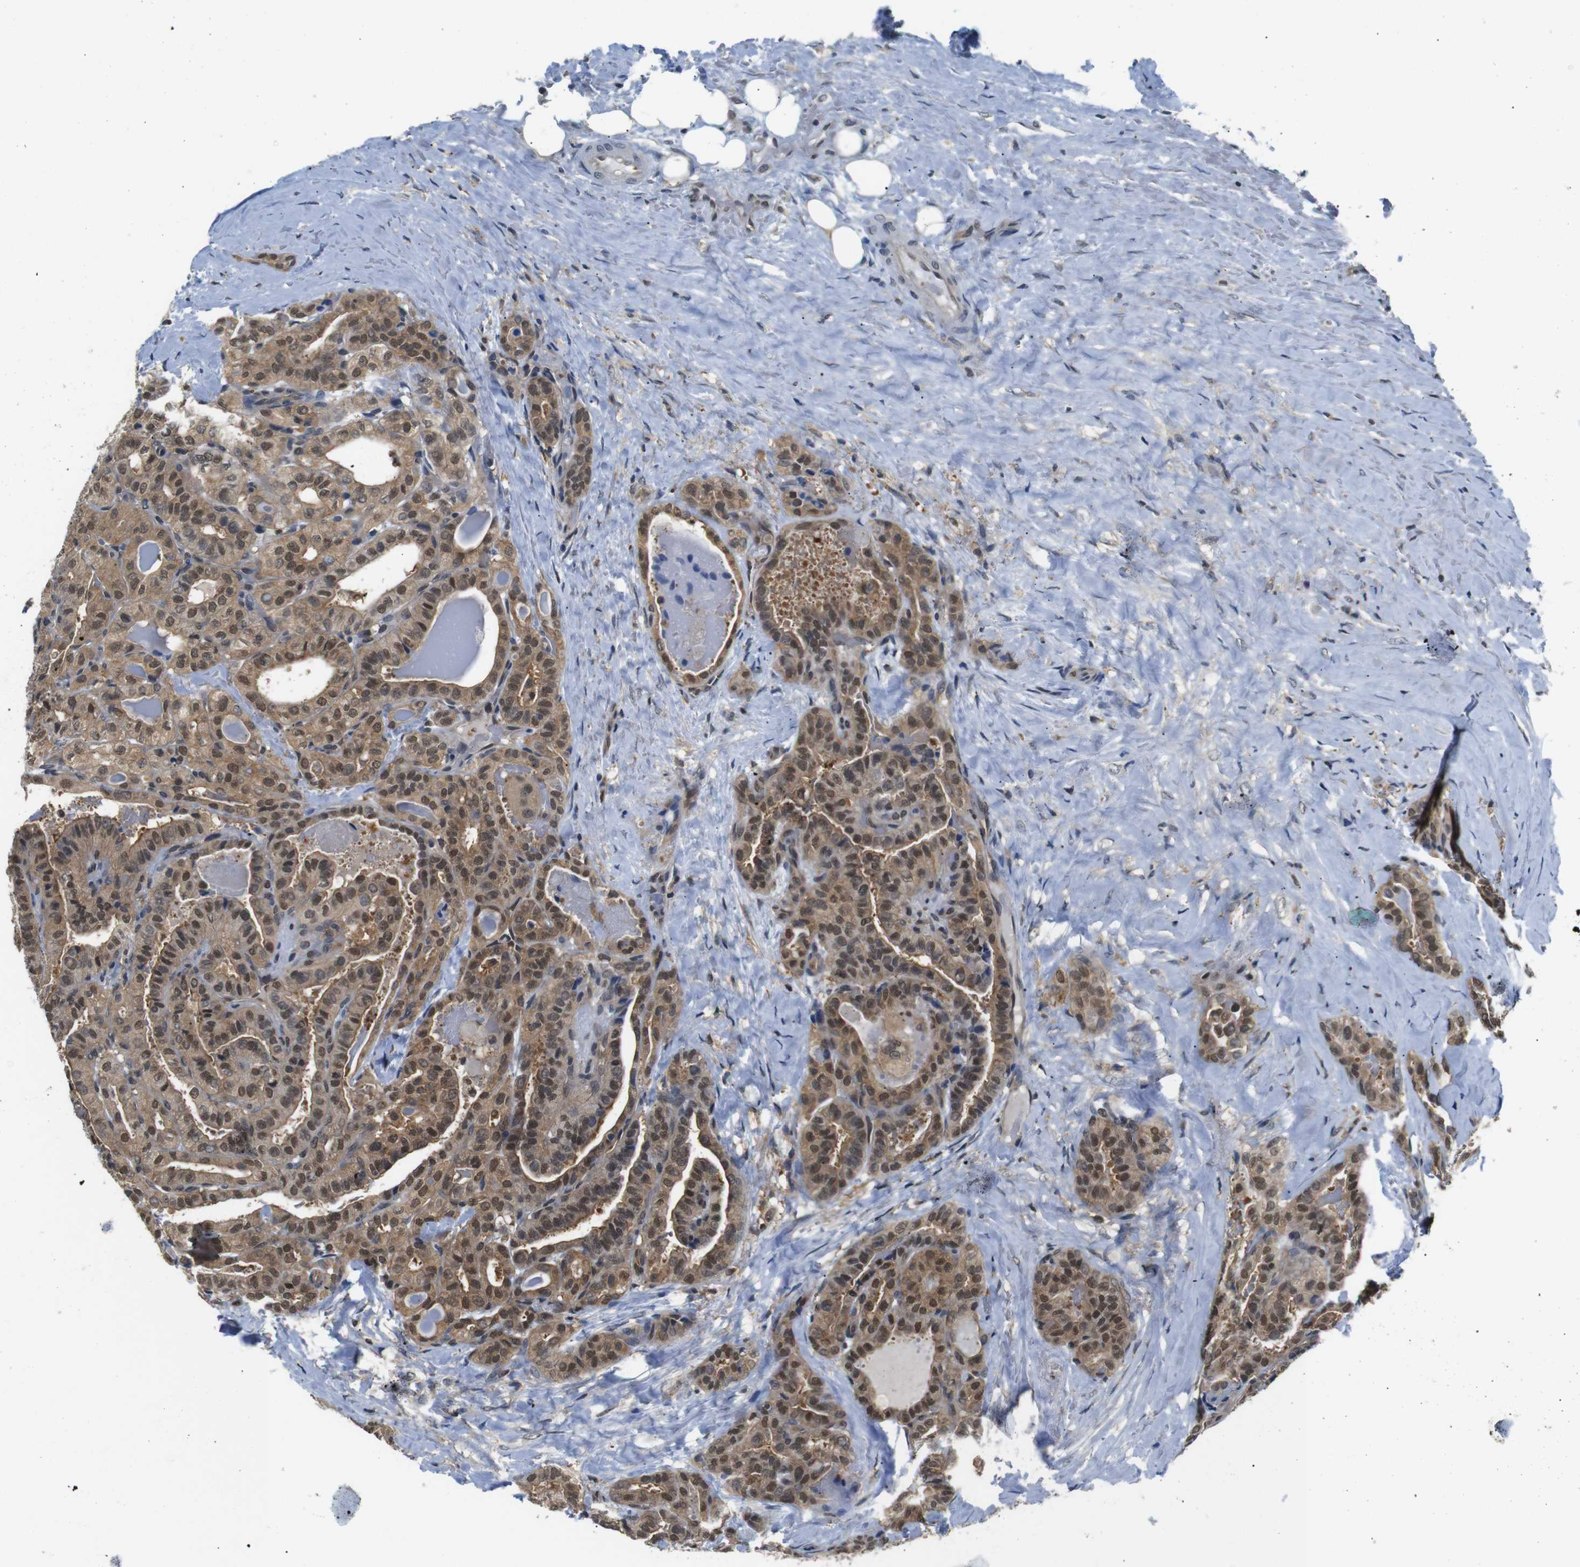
{"staining": {"intensity": "moderate", "quantity": ">75%", "location": "cytoplasmic/membranous,nuclear"}, "tissue": "thyroid cancer", "cell_type": "Tumor cells", "image_type": "cancer", "snomed": [{"axis": "morphology", "description": "Papillary adenocarcinoma, NOS"}, {"axis": "topography", "description": "Thyroid gland"}], "caption": "Immunohistochemistry image of neoplastic tissue: papillary adenocarcinoma (thyroid) stained using immunohistochemistry (IHC) displays medium levels of moderate protein expression localized specifically in the cytoplasmic/membranous and nuclear of tumor cells, appearing as a cytoplasmic/membranous and nuclear brown color.", "gene": "UBXN1", "patient": {"sex": "male", "age": 77}}